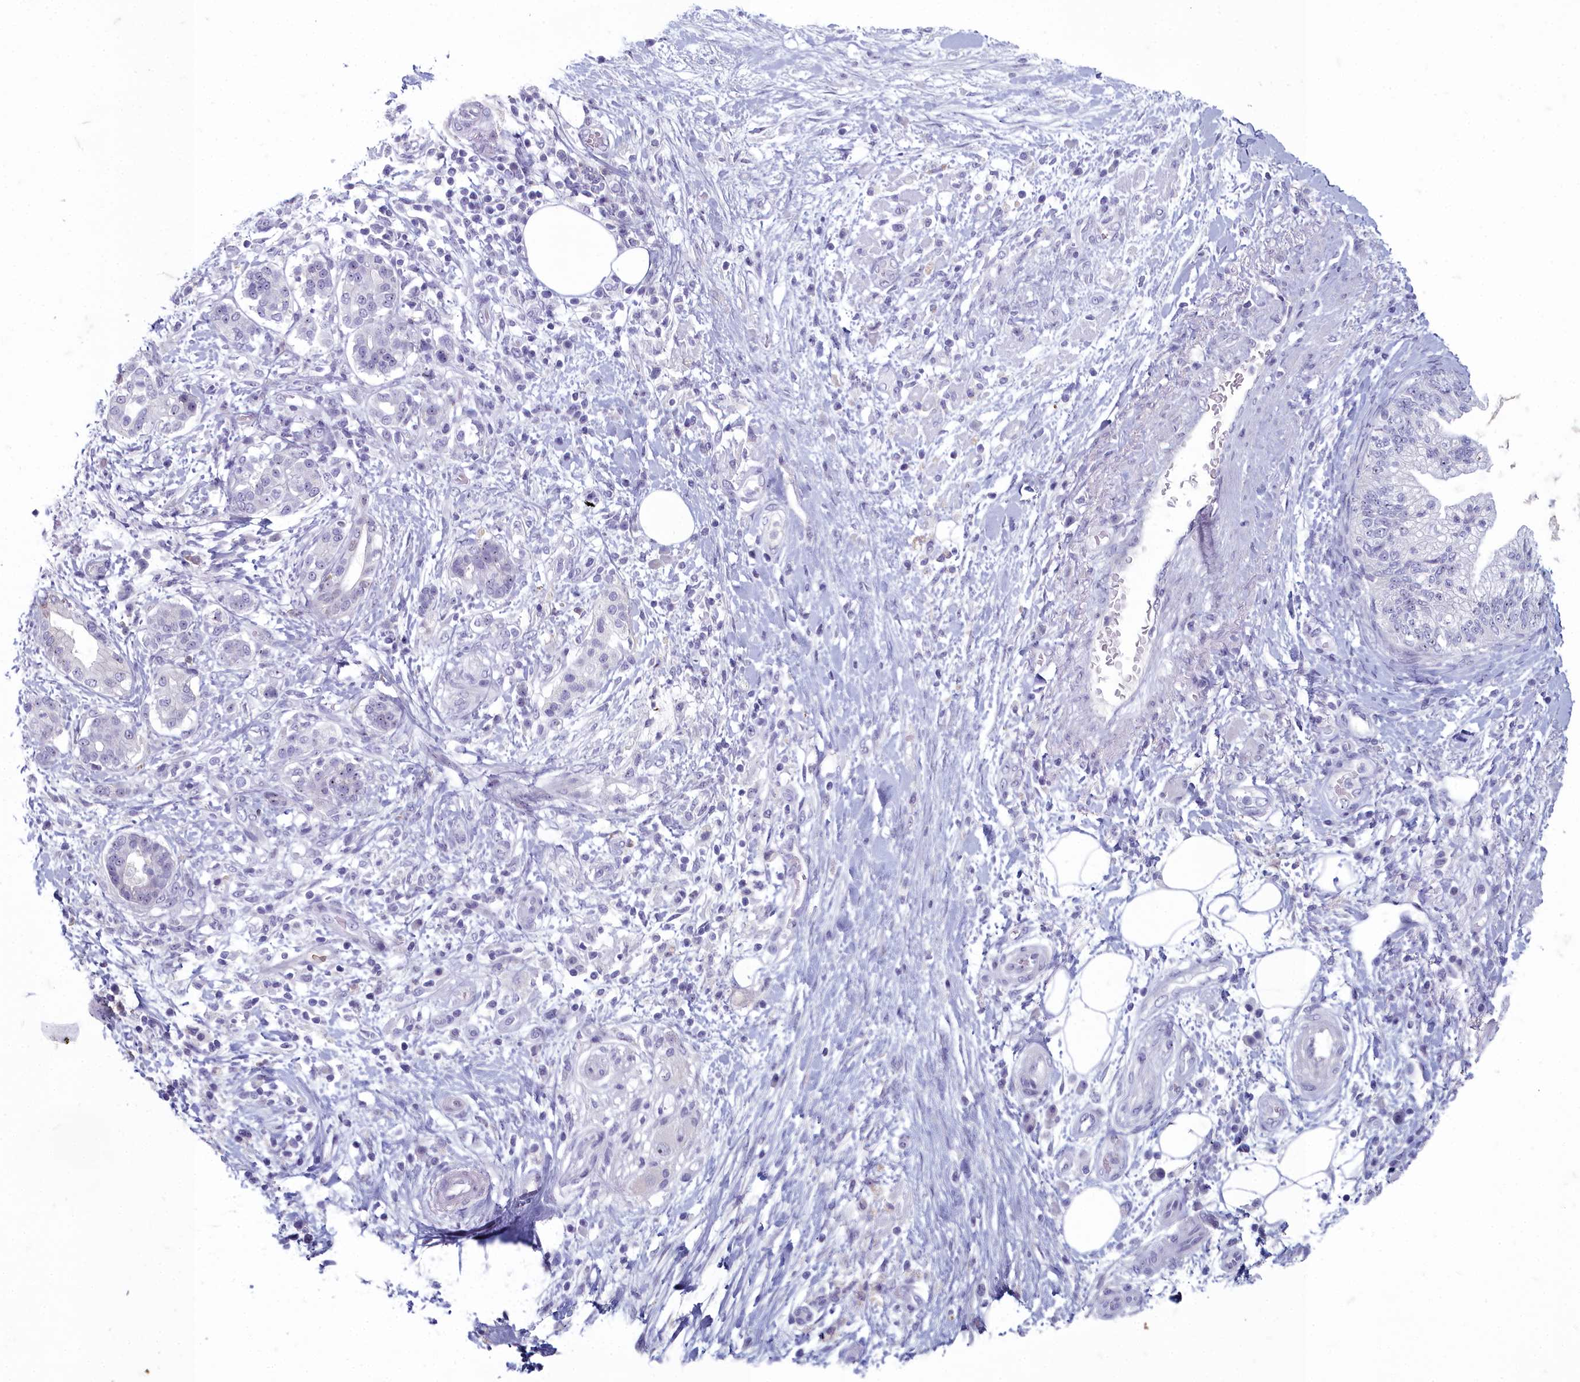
{"staining": {"intensity": "negative", "quantity": "none", "location": "none"}, "tissue": "pancreatic cancer", "cell_type": "Tumor cells", "image_type": "cancer", "snomed": [{"axis": "morphology", "description": "Adenocarcinoma, NOS"}, {"axis": "topography", "description": "Pancreas"}], "caption": "Tumor cells are negative for protein expression in human pancreatic cancer.", "gene": "INSYN2A", "patient": {"sex": "female", "age": 73}}